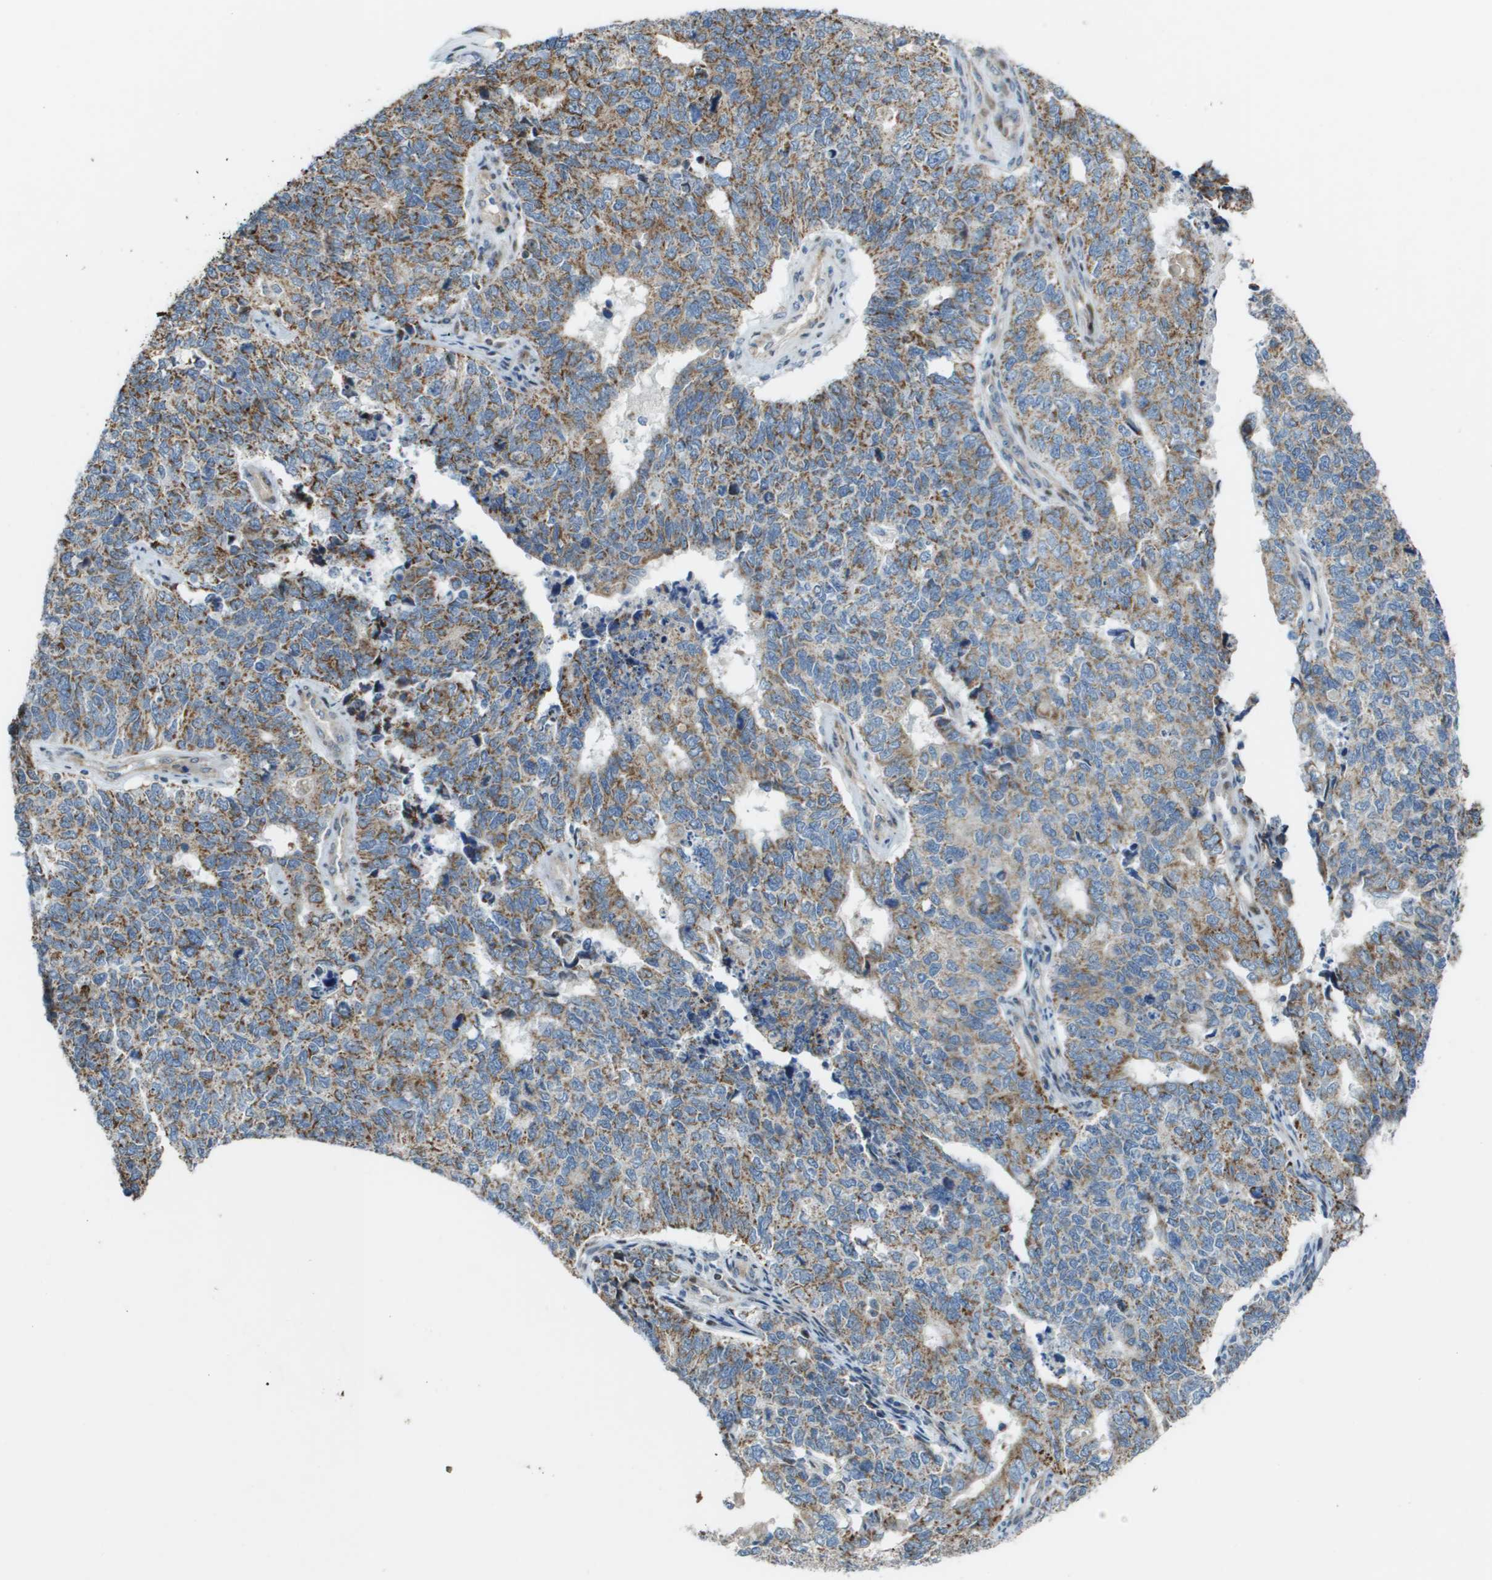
{"staining": {"intensity": "moderate", "quantity": ">75%", "location": "cytoplasmic/membranous"}, "tissue": "cervical cancer", "cell_type": "Tumor cells", "image_type": "cancer", "snomed": [{"axis": "morphology", "description": "Squamous cell carcinoma, NOS"}, {"axis": "topography", "description": "Cervix"}], "caption": "A brown stain shows moderate cytoplasmic/membranous expression of a protein in human cervical squamous cell carcinoma tumor cells.", "gene": "MGAT3", "patient": {"sex": "female", "age": 63}}